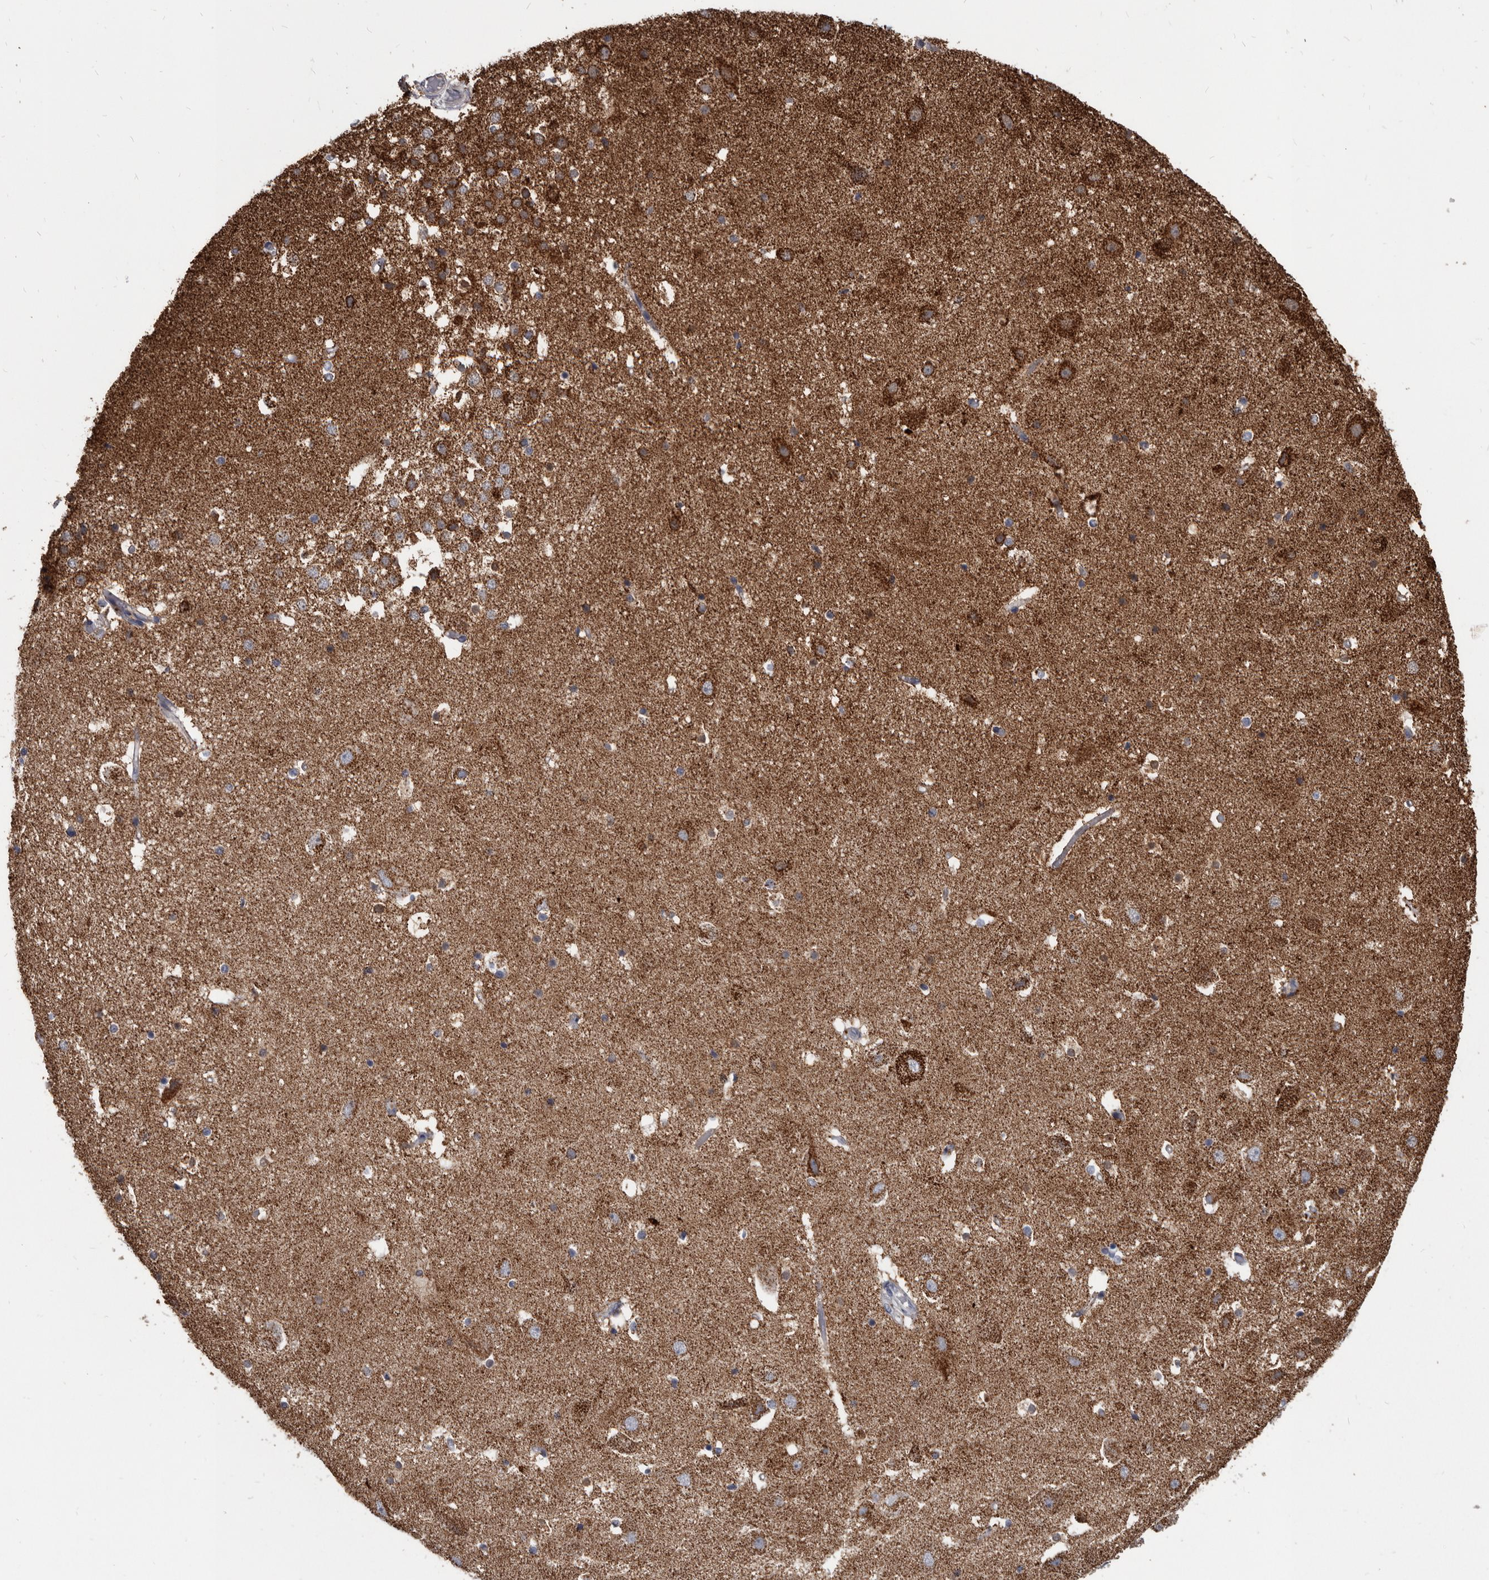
{"staining": {"intensity": "moderate", "quantity": "25%-75%", "location": "cytoplasmic/membranous"}, "tissue": "hippocampus", "cell_type": "Glial cells", "image_type": "normal", "snomed": [{"axis": "morphology", "description": "Normal tissue, NOS"}, {"axis": "topography", "description": "Hippocampus"}], "caption": "Immunohistochemistry (IHC) (DAB (3,3'-diaminobenzidine)) staining of benign hippocampus demonstrates moderate cytoplasmic/membranous protein positivity in approximately 25%-75% of glial cells.", "gene": "ALDH5A1", "patient": {"sex": "female", "age": 52}}